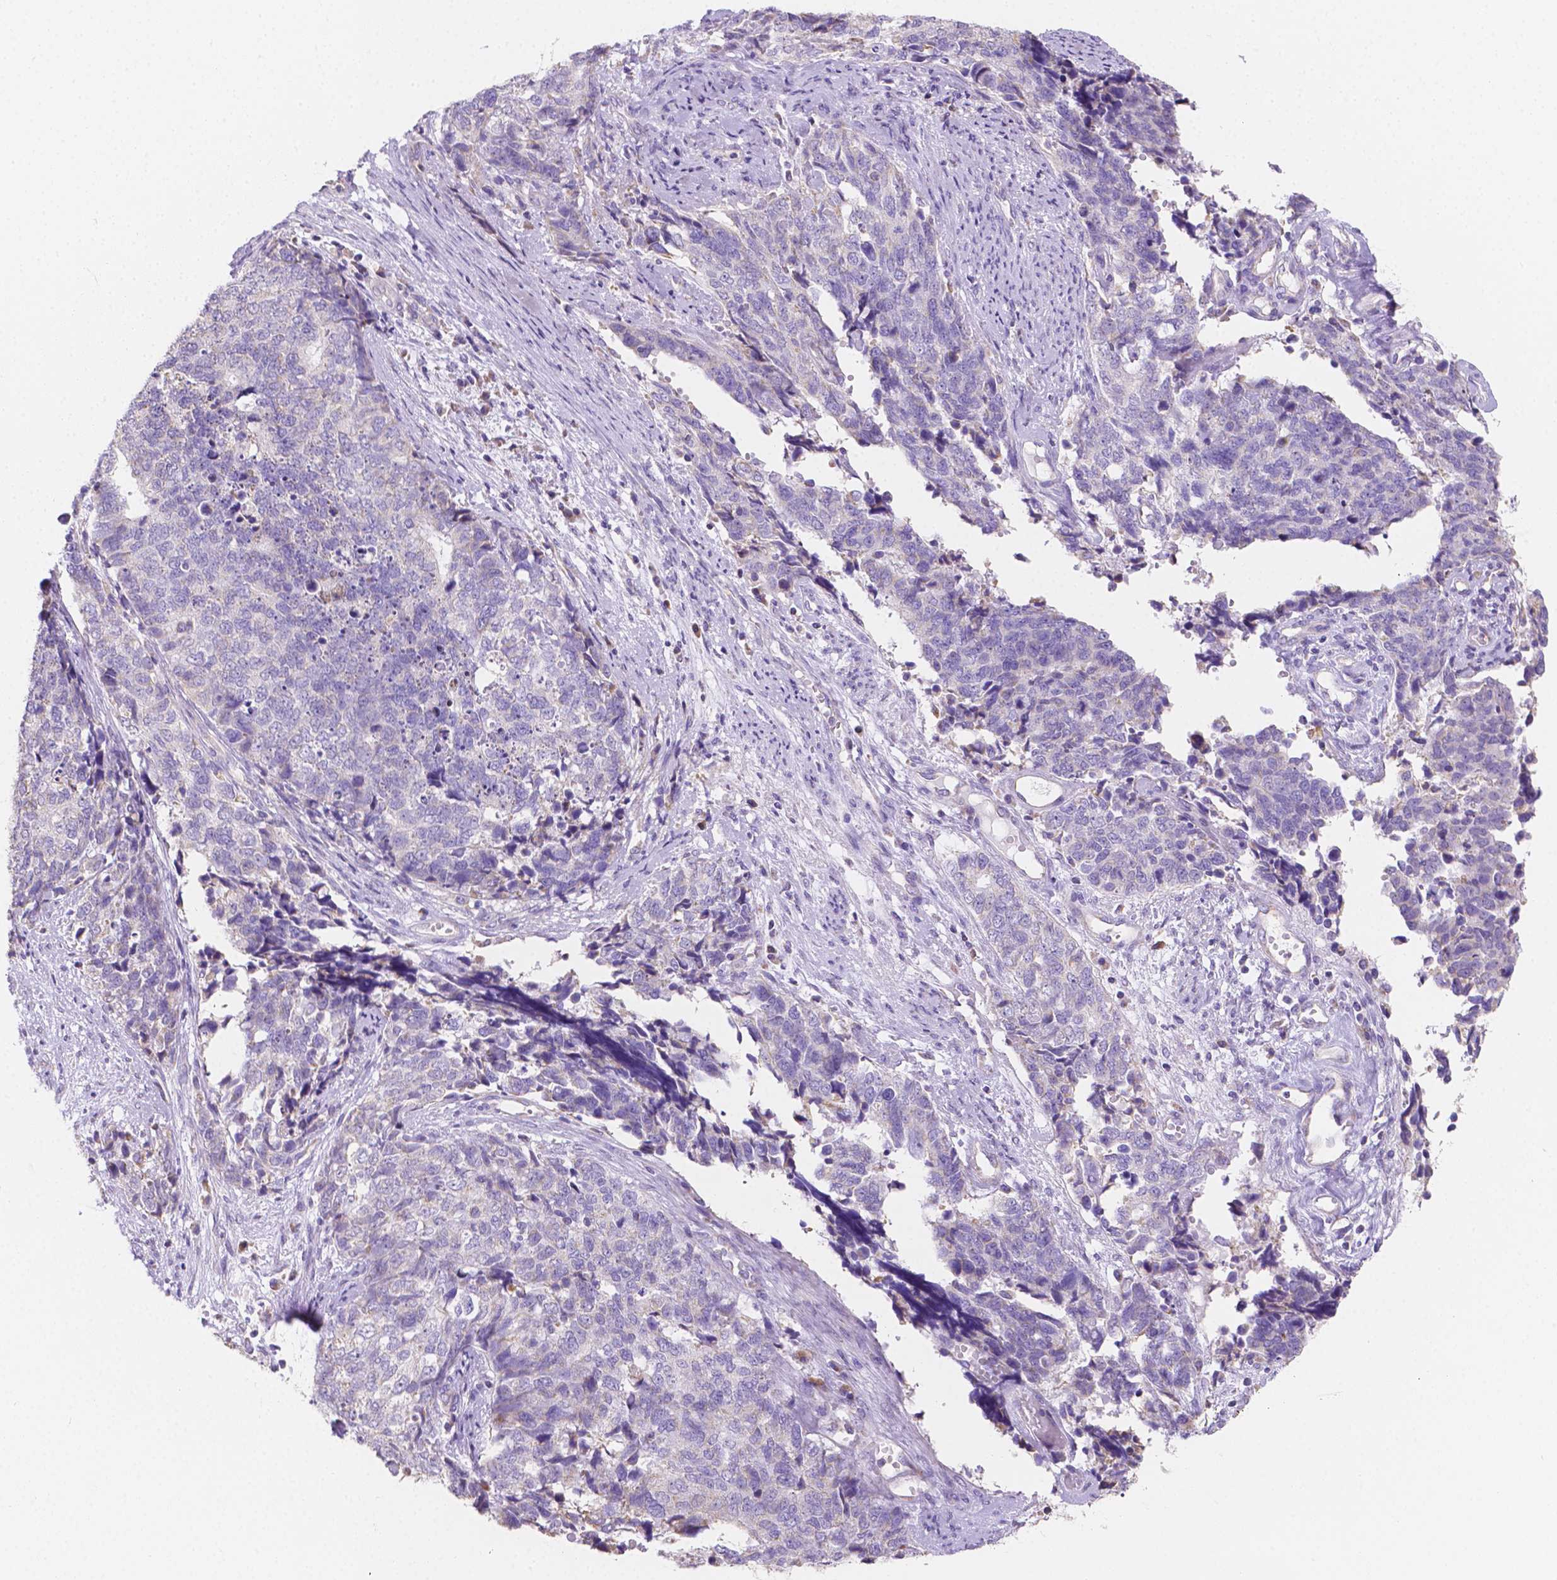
{"staining": {"intensity": "negative", "quantity": "none", "location": "none"}, "tissue": "cervical cancer", "cell_type": "Tumor cells", "image_type": "cancer", "snomed": [{"axis": "morphology", "description": "Squamous cell carcinoma, NOS"}, {"axis": "topography", "description": "Cervix"}], "caption": "Cervical squamous cell carcinoma was stained to show a protein in brown. There is no significant expression in tumor cells. (Stains: DAB IHC with hematoxylin counter stain, Microscopy: brightfield microscopy at high magnification).", "gene": "TMEM130", "patient": {"sex": "female", "age": 63}}